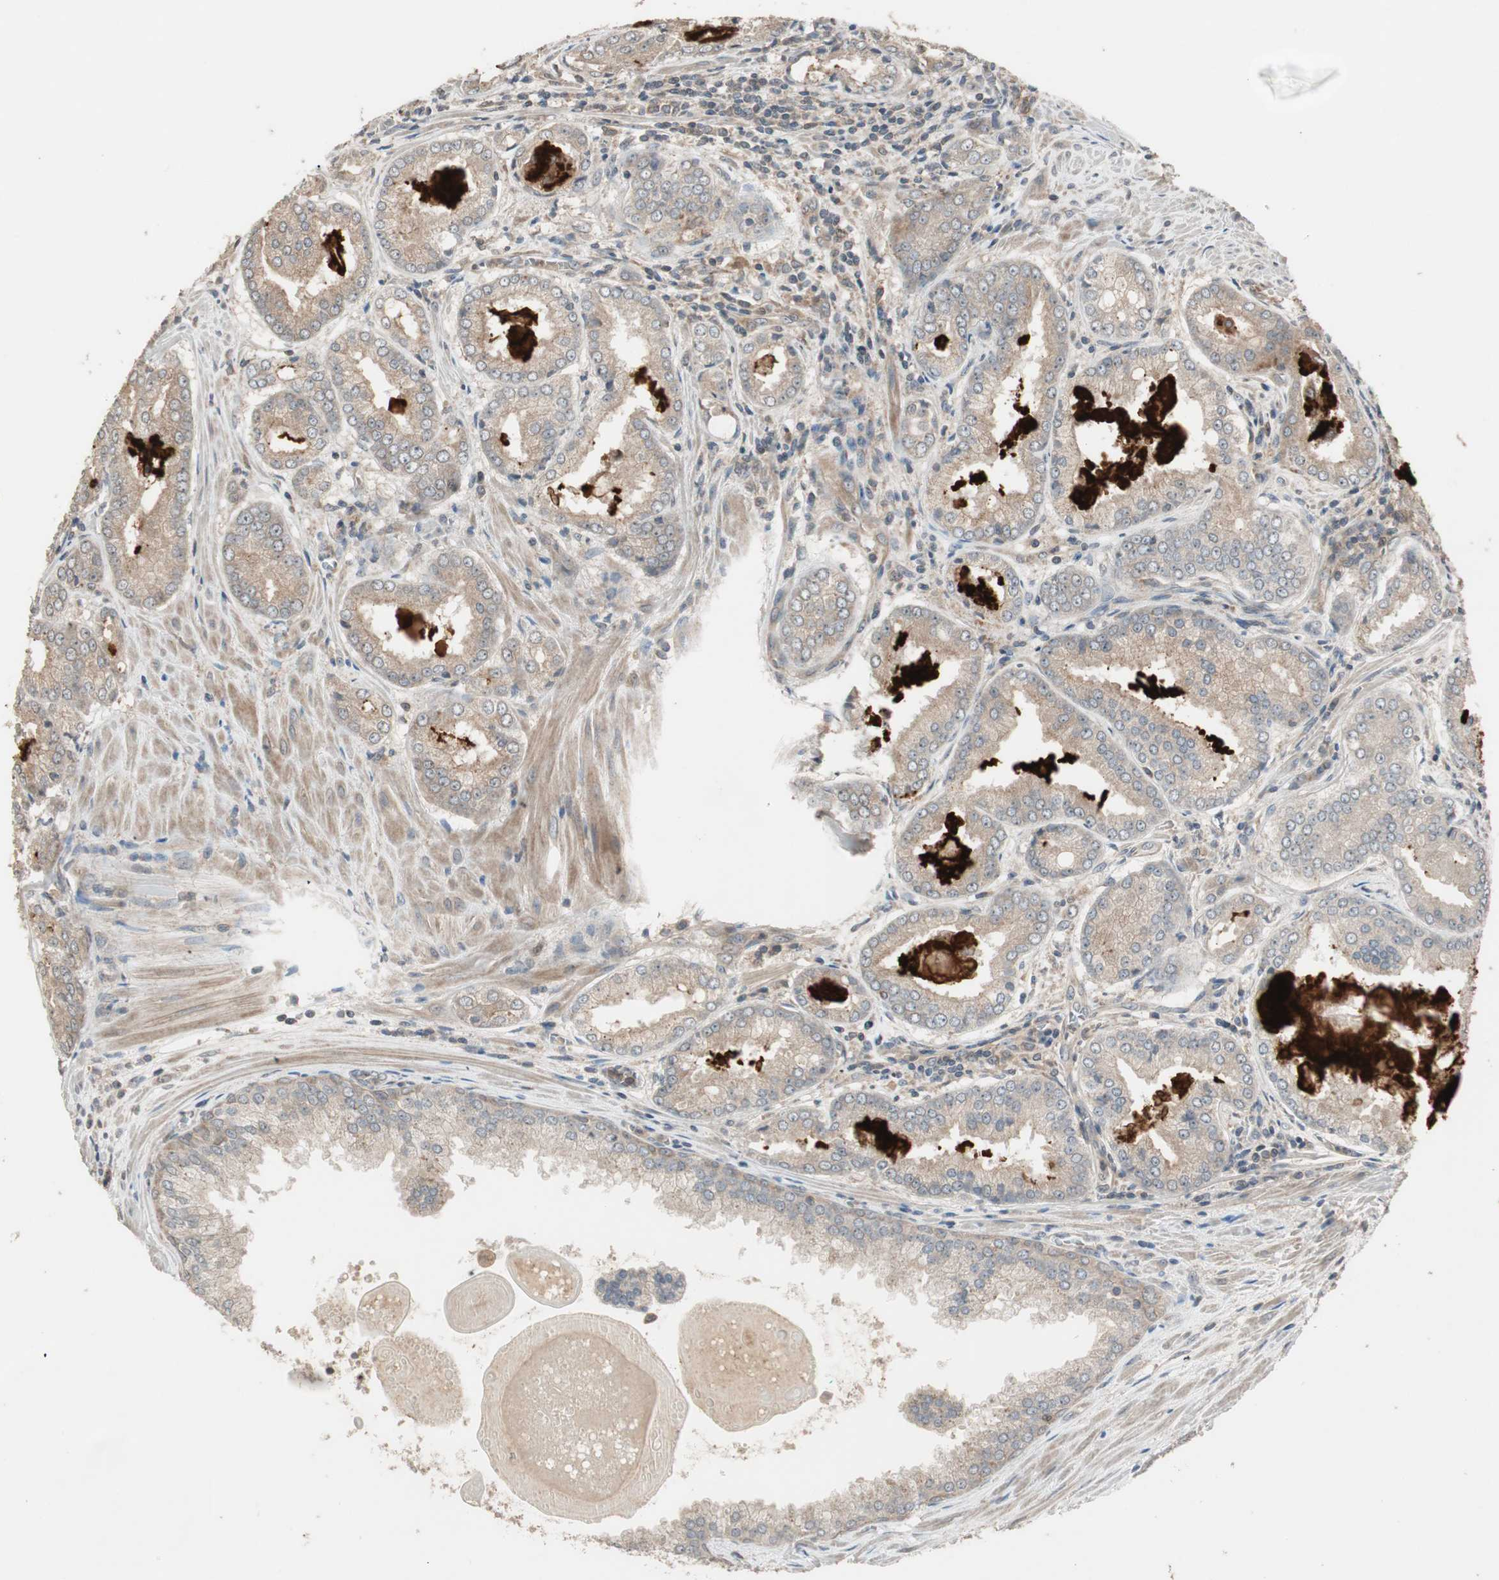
{"staining": {"intensity": "weak", "quantity": ">75%", "location": "cytoplasmic/membranous"}, "tissue": "prostate cancer", "cell_type": "Tumor cells", "image_type": "cancer", "snomed": [{"axis": "morphology", "description": "Adenocarcinoma, Low grade"}, {"axis": "topography", "description": "Prostate"}], "caption": "Immunohistochemistry photomicrograph of neoplastic tissue: human adenocarcinoma (low-grade) (prostate) stained using immunohistochemistry exhibits low levels of weak protein expression localized specifically in the cytoplasmic/membranous of tumor cells, appearing as a cytoplasmic/membranous brown color.", "gene": "ATP6AP2", "patient": {"sex": "male", "age": 64}}